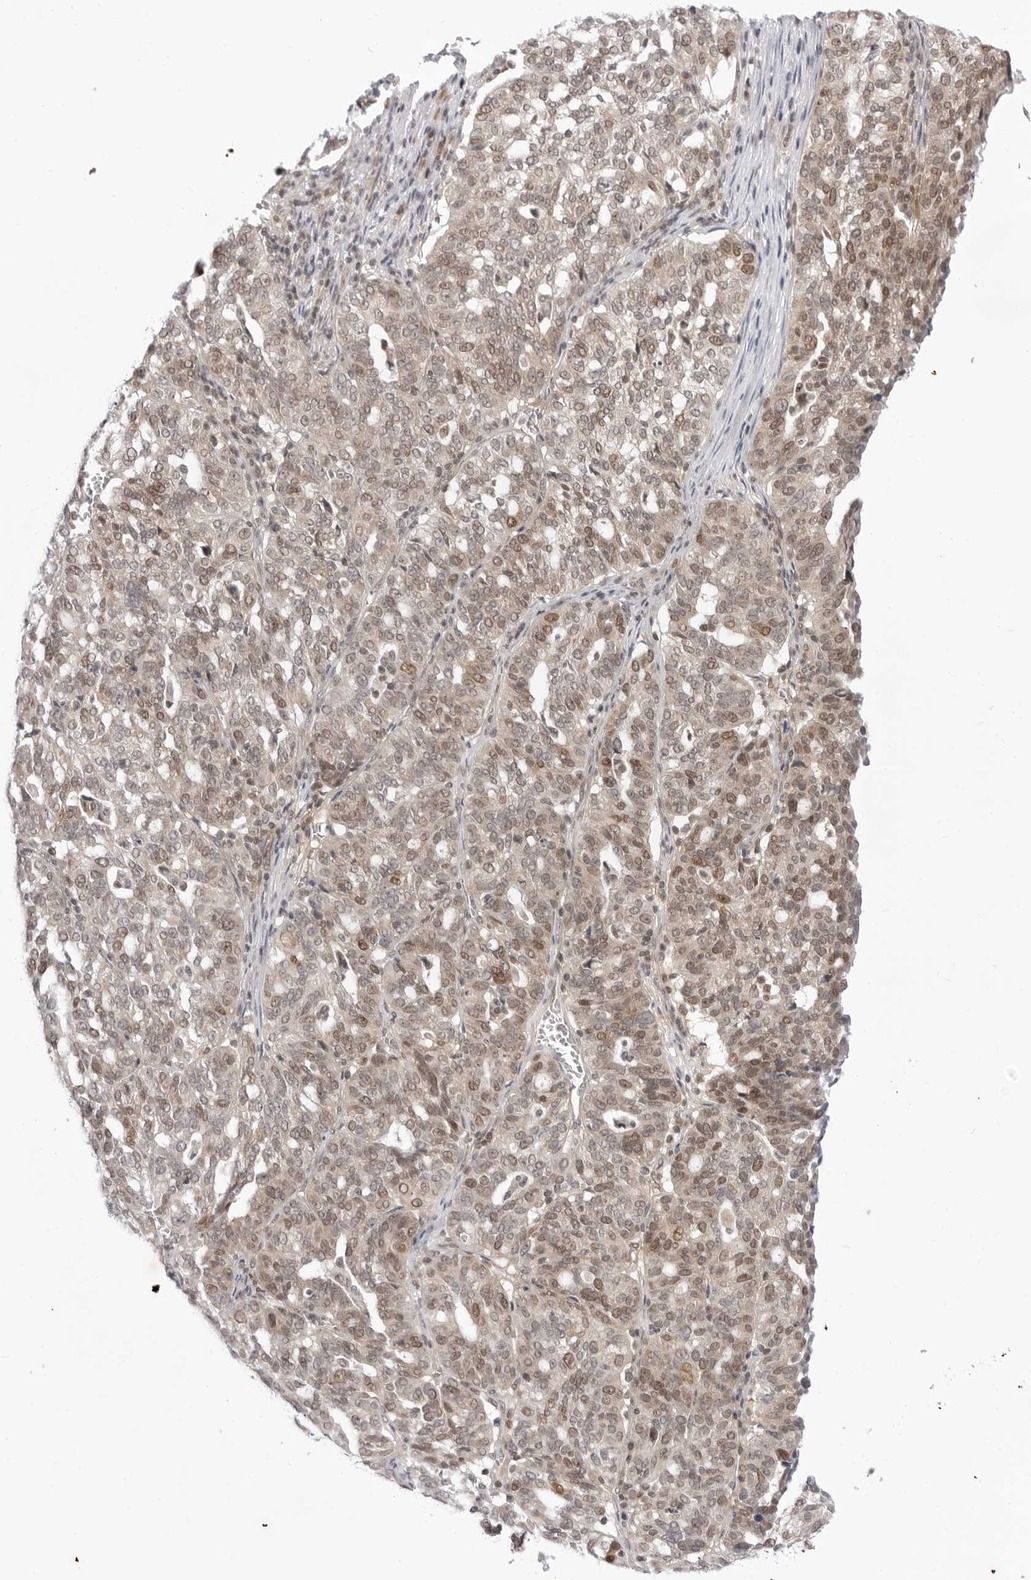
{"staining": {"intensity": "moderate", "quantity": ">75%", "location": "nuclear"}, "tissue": "ovarian cancer", "cell_type": "Tumor cells", "image_type": "cancer", "snomed": [{"axis": "morphology", "description": "Cystadenocarcinoma, serous, NOS"}, {"axis": "topography", "description": "Ovary"}], "caption": "The micrograph shows staining of serous cystadenocarcinoma (ovarian), revealing moderate nuclear protein positivity (brown color) within tumor cells.", "gene": "PPP2R5C", "patient": {"sex": "female", "age": 59}}